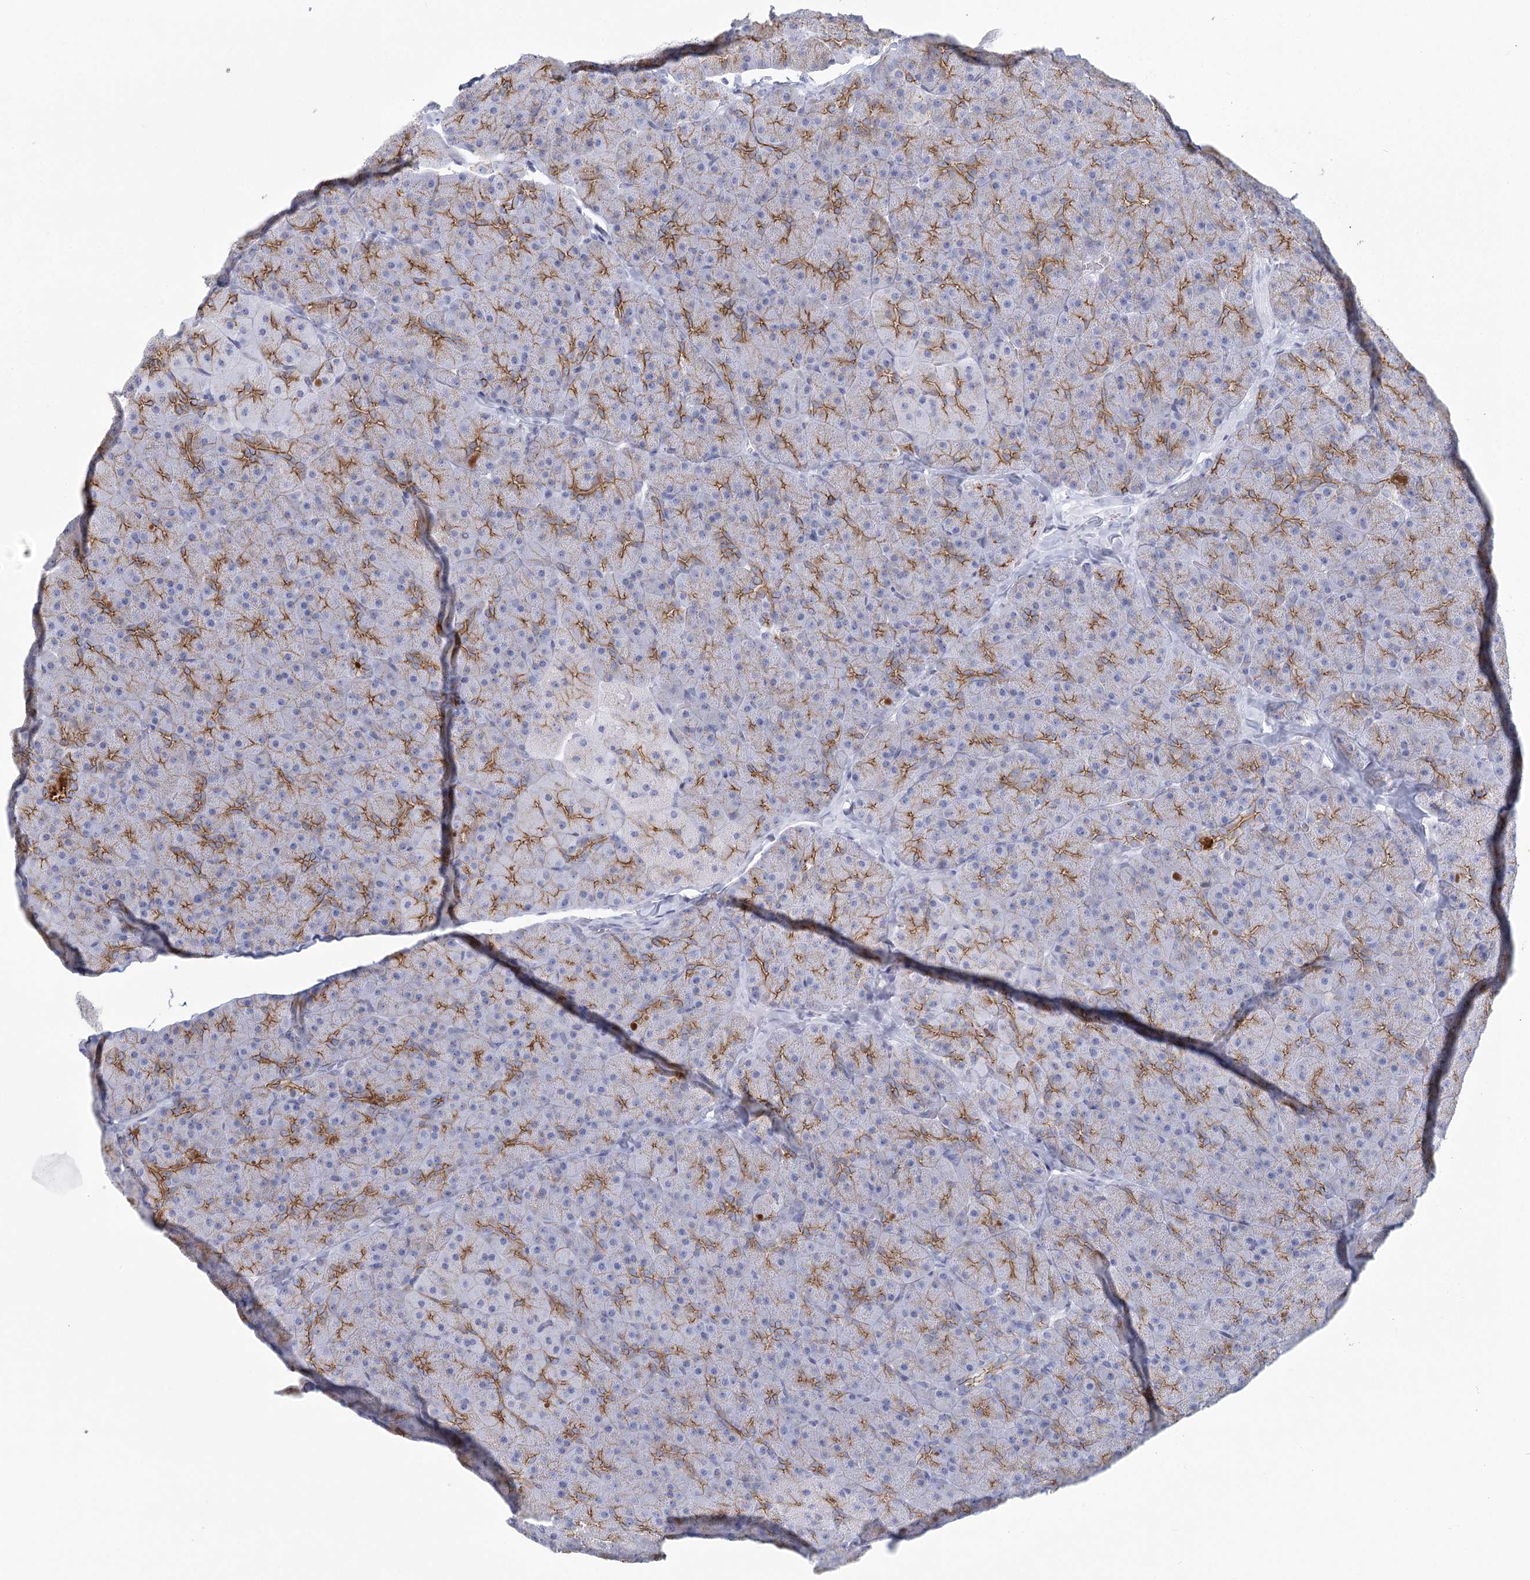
{"staining": {"intensity": "moderate", "quantity": "25%-75%", "location": "cytoplasmic/membranous"}, "tissue": "pancreas", "cell_type": "Exocrine glandular cells", "image_type": "normal", "snomed": [{"axis": "morphology", "description": "Normal tissue, NOS"}, {"axis": "topography", "description": "Pancreas"}], "caption": "The histopathology image exhibits a brown stain indicating the presence of a protein in the cytoplasmic/membranous of exocrine glandular cells in pancreas. (DAB IHC, brown staining for protein, blue staining for nuclei).", "gene": "WNT8B", "patient": {"sex": "male", "age": 36}}